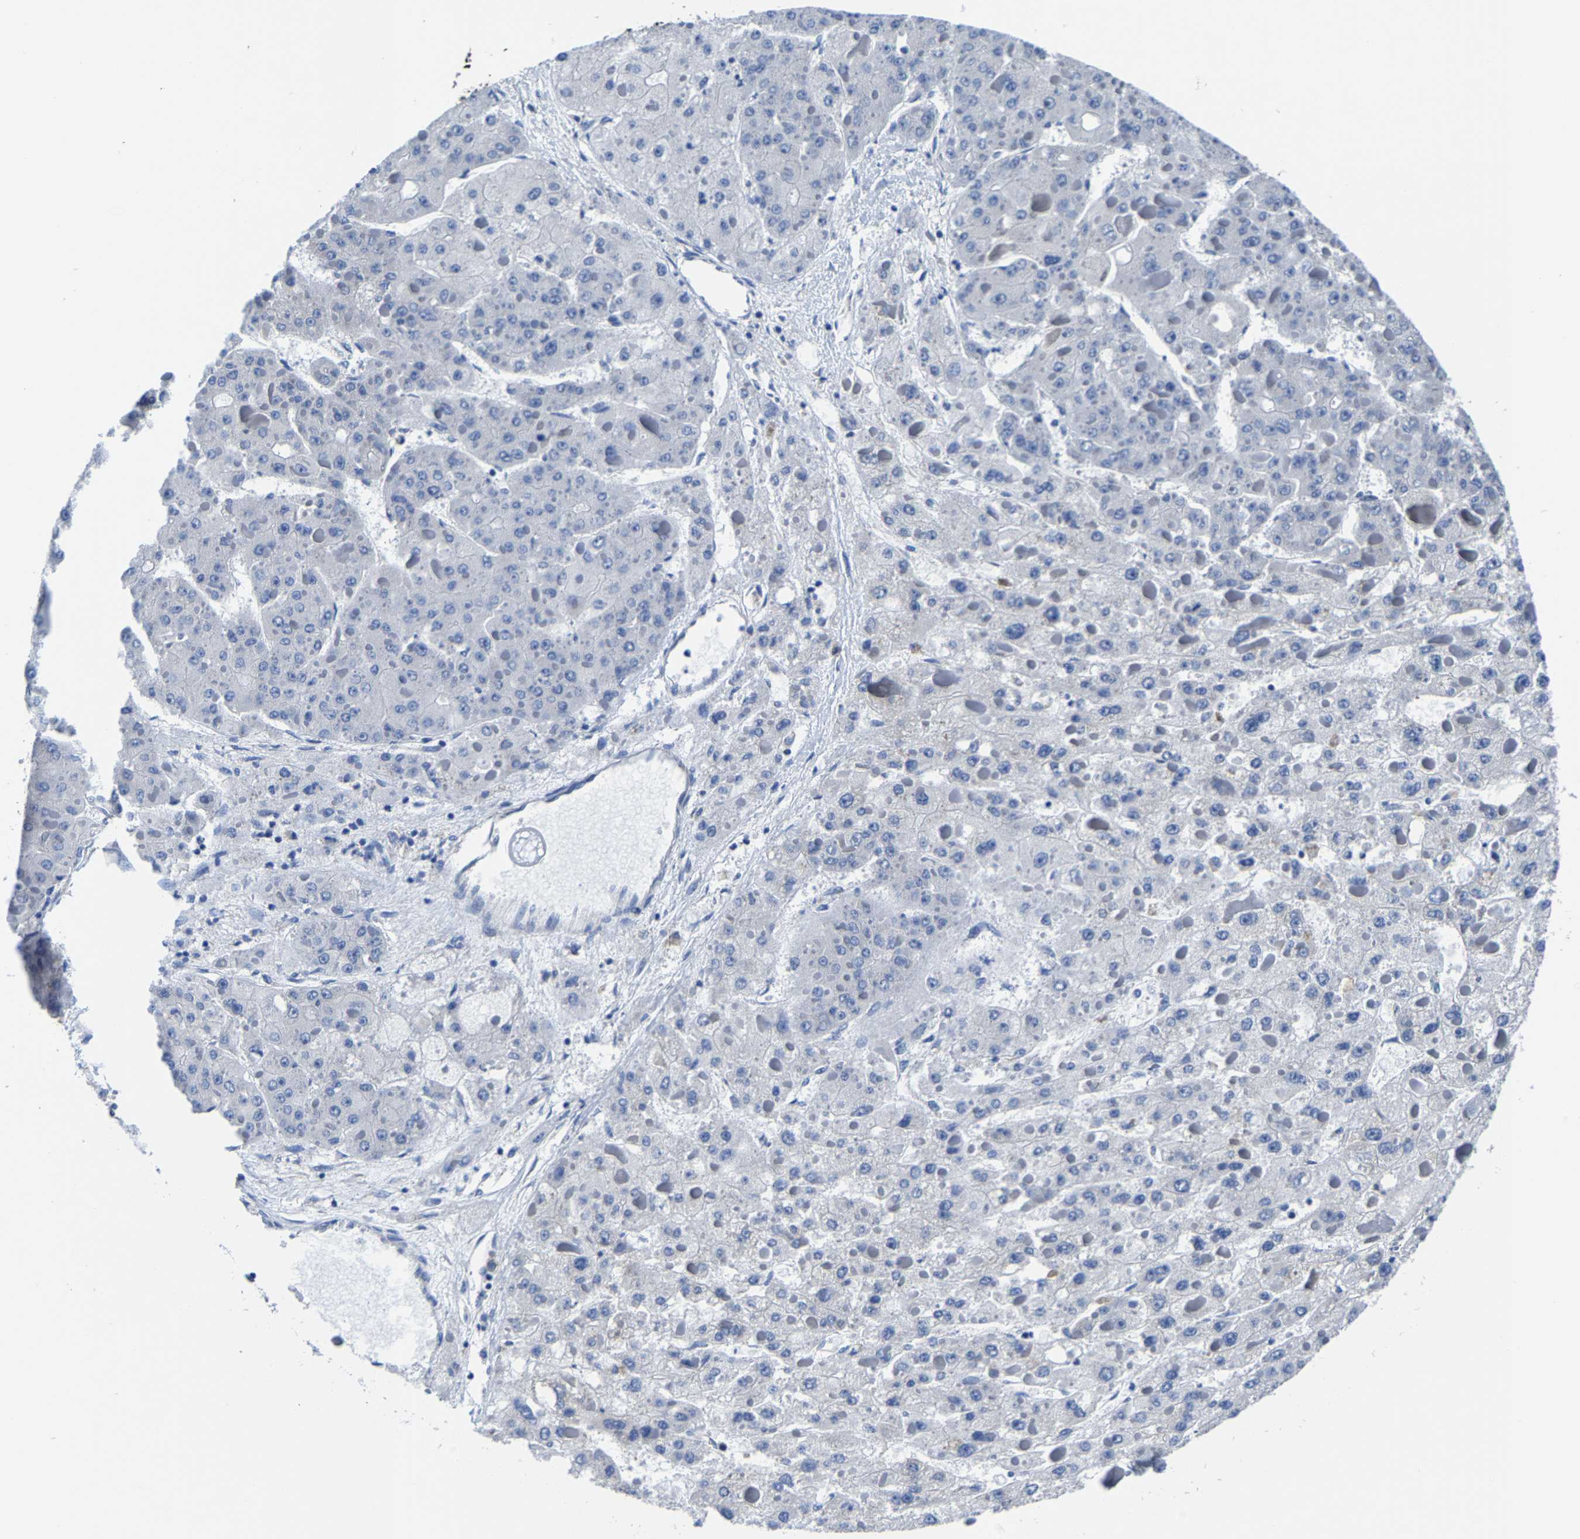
{"staining": {"intensity": "negative", "quantity": "none", "location": "none"}, "tissue": "liver cancer", "cell_type": "Tumor cells", "image_type": "cancer", "snomed": [{"axis": "morphology", "description": "Carcinoma, Hepatocellular, NOS"}, {"axis": "topography", "description": "Liver"}], "caption": "This is an immunohistochemistry (IHC) micrograph of human liver hepatocellular carcinoma. There is no expression in tumor cells.", "gene": "SRPK2", "patient": {"sex": "female", "age": 73}}